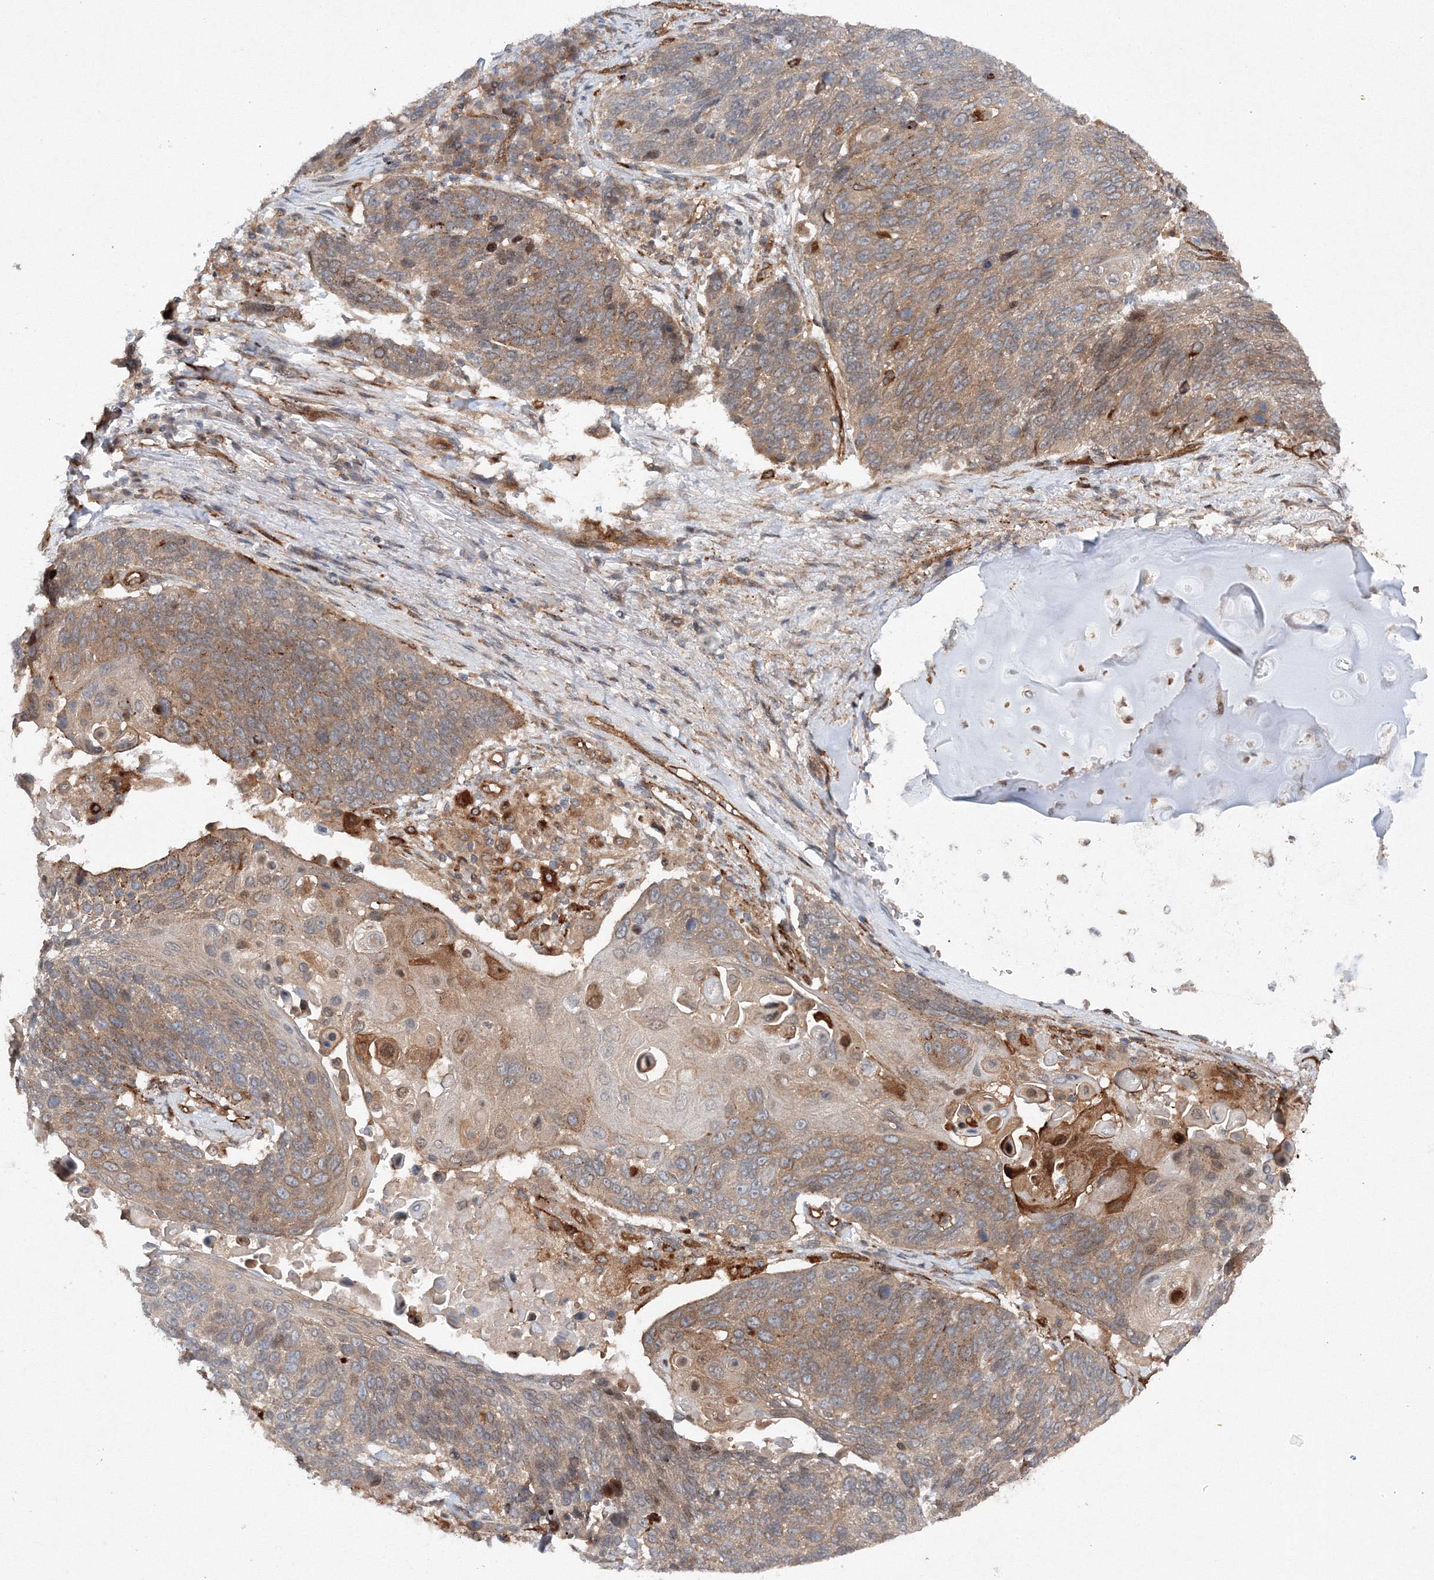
{"staining": {"intensity": "moderate", "quantity": ">75%", "location": "cytoplasmic/membranous"}, "tissue": "lung cancer", "cell_type": "Tumor cells", "image_type": "cancer", "snomed": [{"axis": "morphology", "description": "Squamous cell carcinoma, NOS"}, {"axis": "topography", "description": "Lung"}], "caption": "High-magnification brightfield microscopy of lung cancer stained with DAB (3,3'-diaminobenzidine) (brown) and counterstained with hematoxylin (blue). tumor cells exhibit moderate cytoplasmic/membranous expression is appreciated in about>75% of cells.", "gene": "DCTD", "patient": {"sex": "male", "age": 66}}